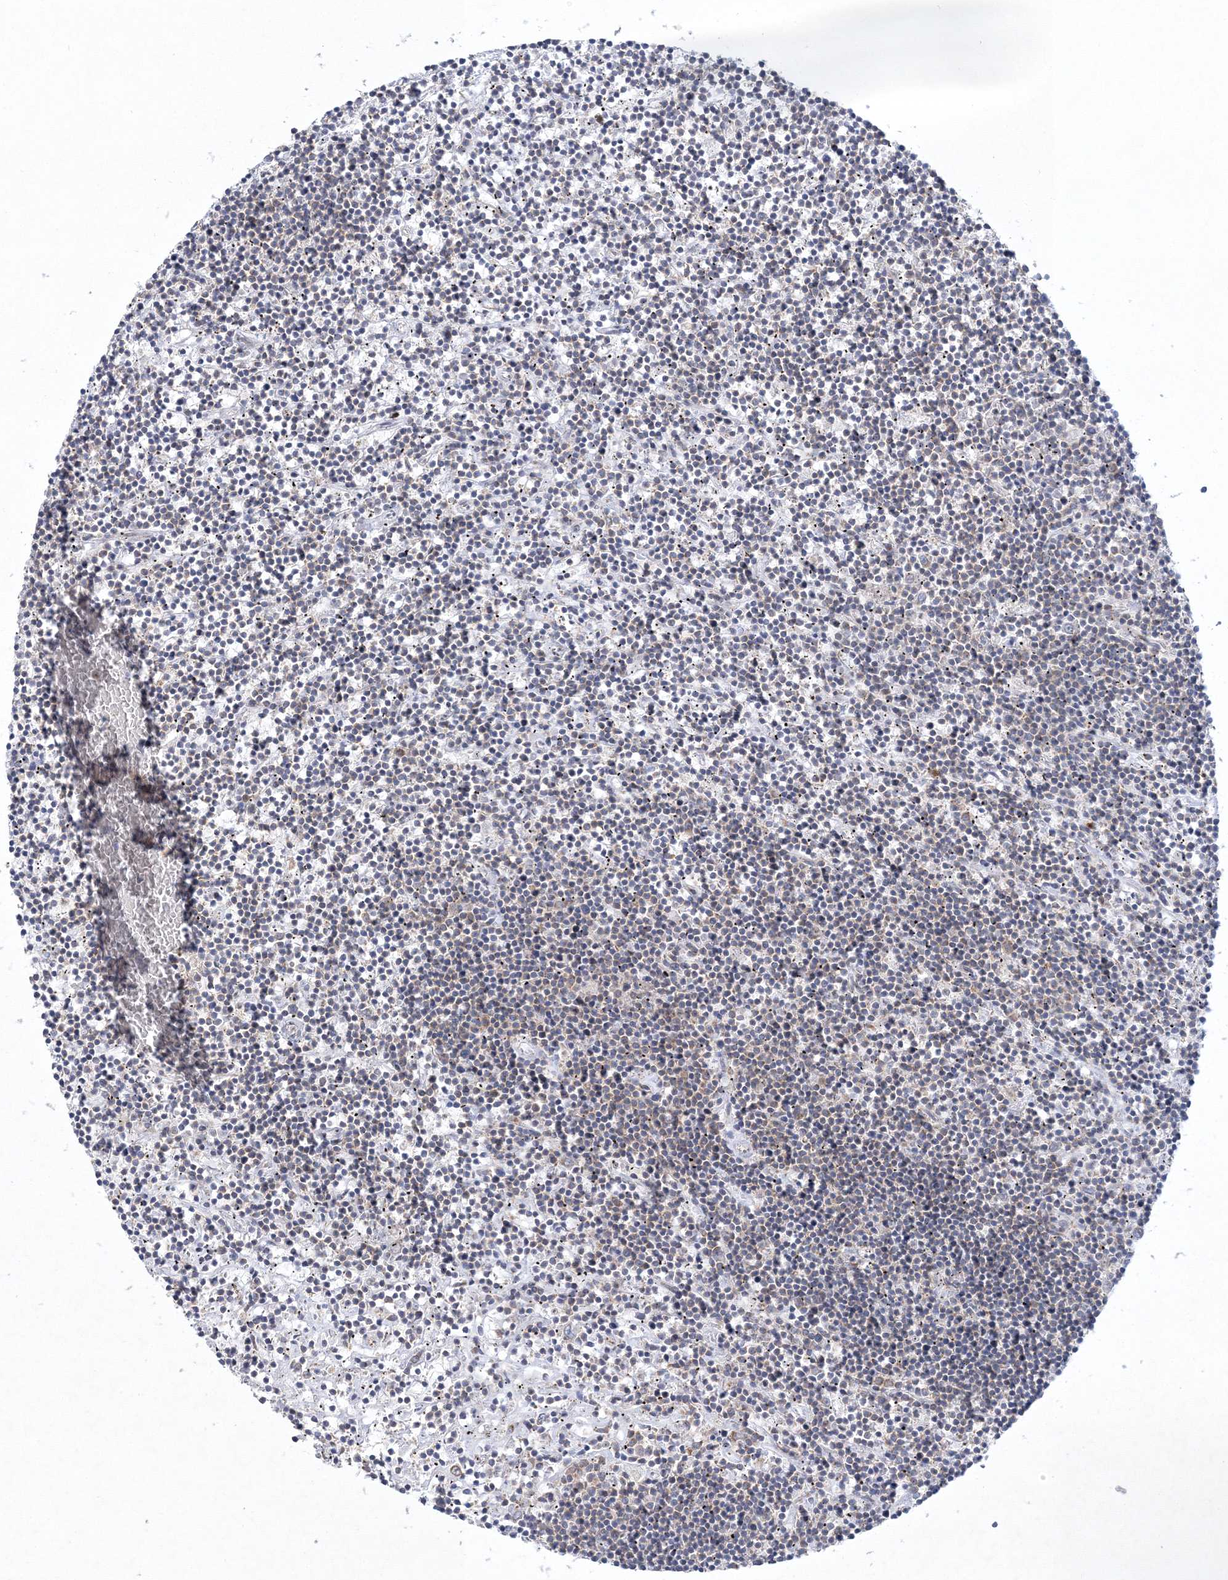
{"staining": {"intensity": "negative", "quantity": "none", "location": "none"}, "tissue": "lymphoma", "cell_type": "Tumor cells", "image_type": "cancer", "snomed": [{"axis": "morphology", "description": "Malignant lymphoma, non-Hodgkin's type, Low grade"}, {"axis": "topography", "description": "Spleen"}], "caption": "A micrograph of lymphoma stained for a protein exhibits no brown staining in tumor cells. (DAB (3,3'-diaminobenzidine) immunohistochemistry (IHC) with hematoxylin counter stain).", "gene": "SEC23IP", "patient": {"sex": "male", "age": 76}}